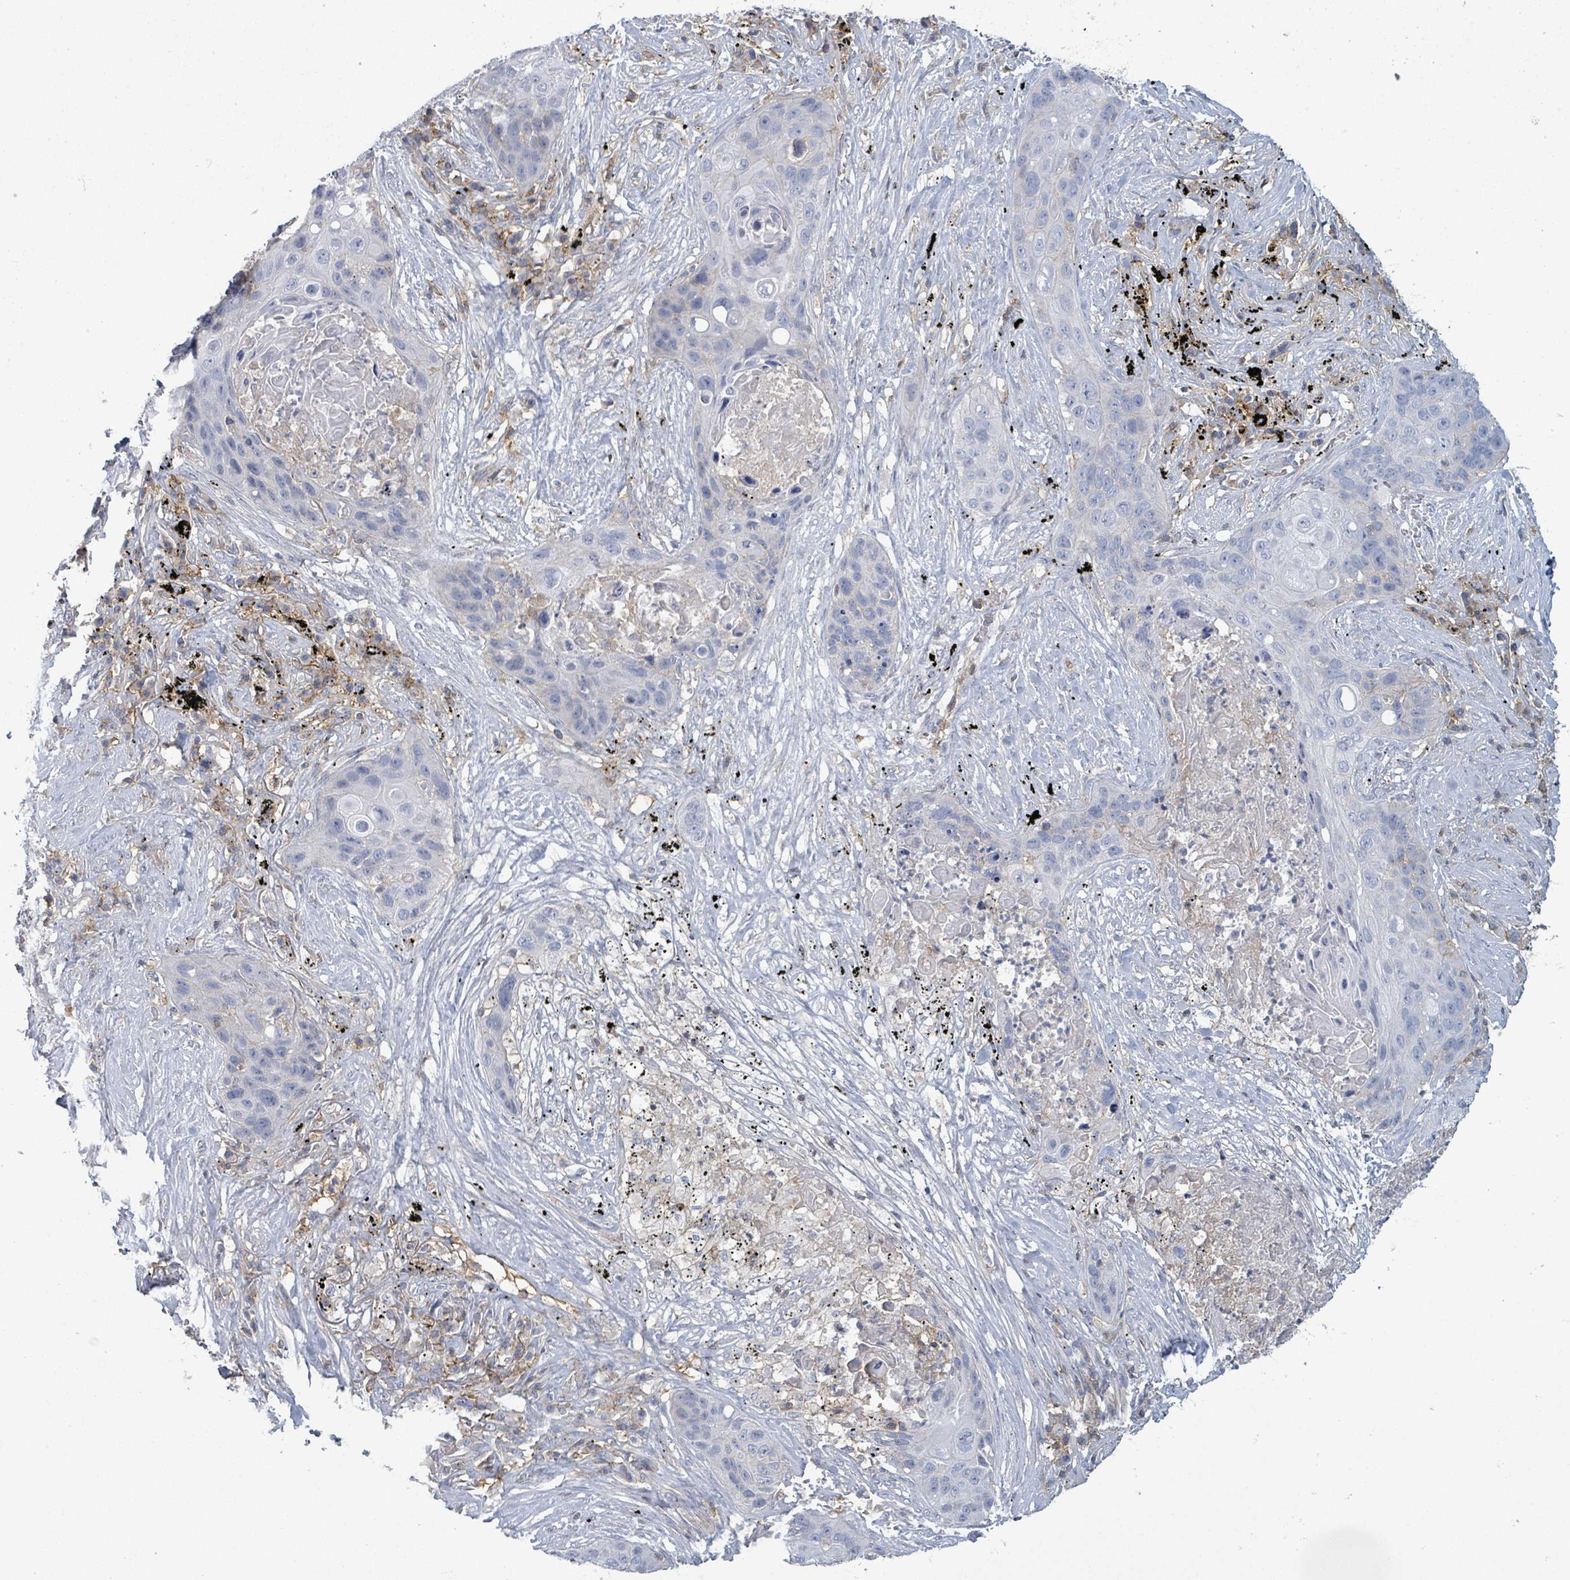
{"staining": {"intensity": "negative", "quantity": "none", "location": "none"}, "tissue": "lung cancer", "cell_type": "Tumor cells", "image_type": "cancer", "snomed": [{"axis": "morphology", "description": "Squamous cell carcinoma, NOS"}, {"axis": "topography", "description": "Lung"}], "caption": "IHC micrograph of lung squamous cell carcinoma stained for a protein (brown), which displays no staining in tumor cells. The staining was performed using DAB to visualize the protein expression in brown, while the nuclei were stained in blue with hematoxylin (Magnification: 20x).", "gene": "TNFRSF14", "patient": {"sex": "female", "age": 63}}